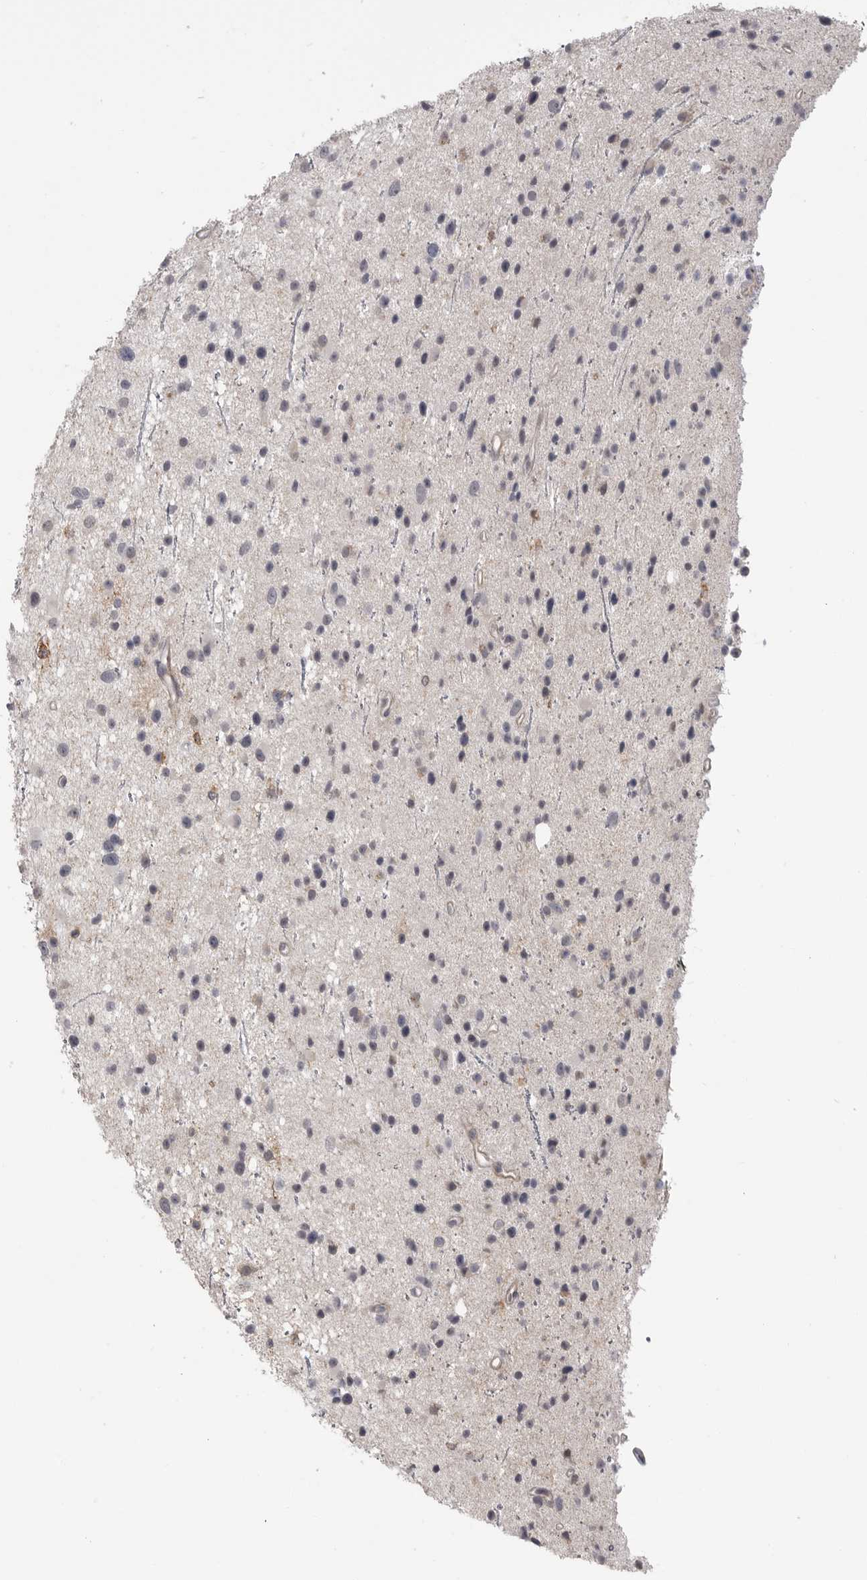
{"staining": {"intensity": "weak", "quantity": "<25%", "location": "nuclear"}, "tissue": "glioma", "cell_type": "Tumor cells", "image_type": "cancer", "snomed": [{"axis": "morphology", "description": "Glioma, malignant, Low grade"}, {"axis": "topography", "description": "Cerebral cortex"}], "caption": "Tumor cells are negative for protein expression in human malignant glioma (low-grade). The staining was performed using DAB to visualize the protein expression in brown, while the nuclei were stained in blue with hematoxylin (Magnification: 20x).", "gene": "PLEKHF1", "patient": {"sex": "female", "age": 39}}